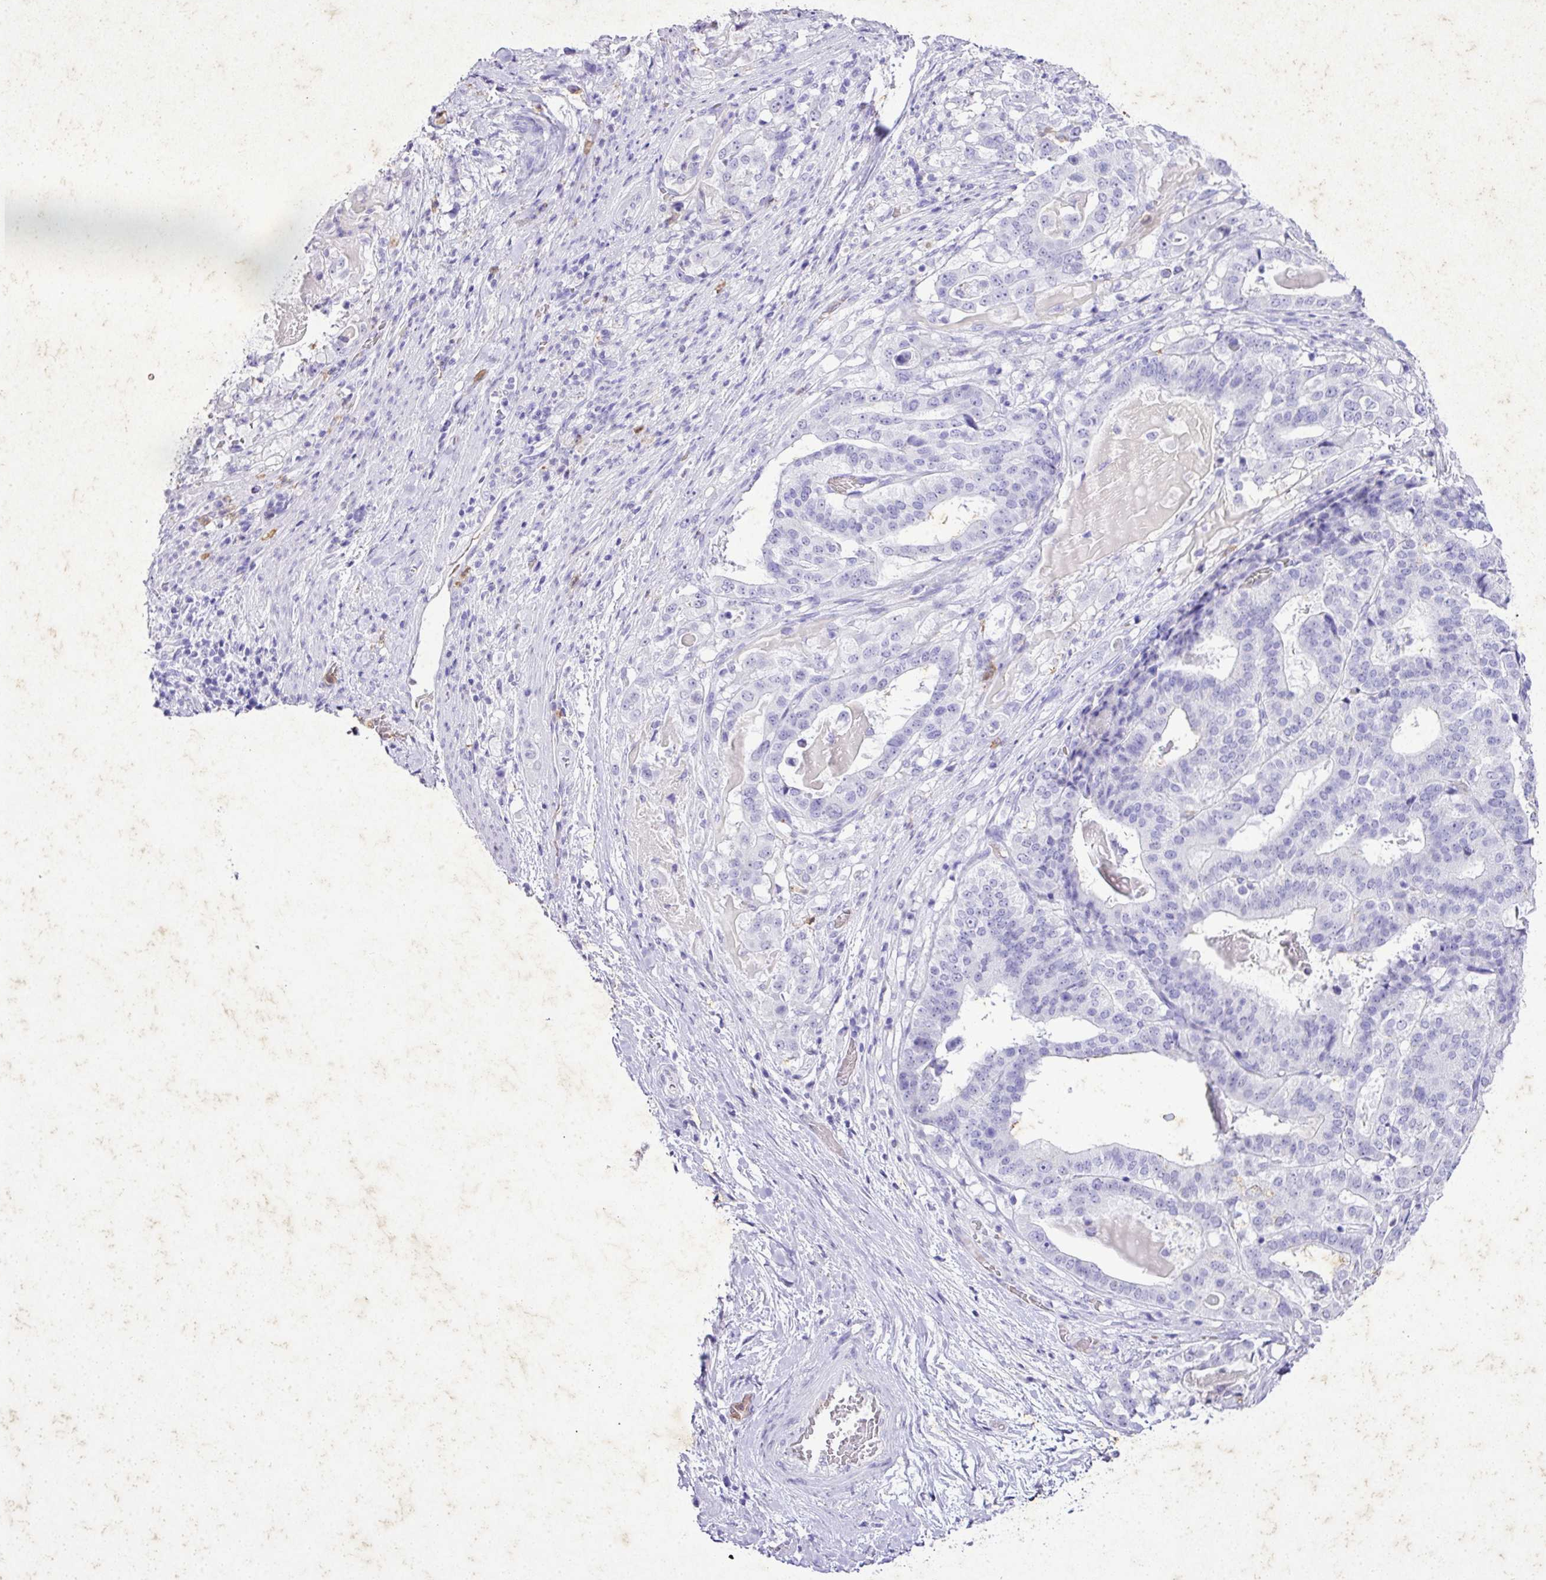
{"staining": {"intensity": "negative", "quantity": "none", "location": "none"}, "tissue": "stomach cancer", "cell_type": "Tumor cells", "image_type": "cancer", "snomed": [{"axis": "morphology", "description": "Adenocarcinoma, NOS"}, {"axis": "topography", "description": "Stomach"}], "caption": "Histopathology image shows no protein positivity in tumor cells of stomach cancer (adenocarcinoma) tissue.", "gene": "KCNJ11", "patient": {"sex": "male", "age": 48}}